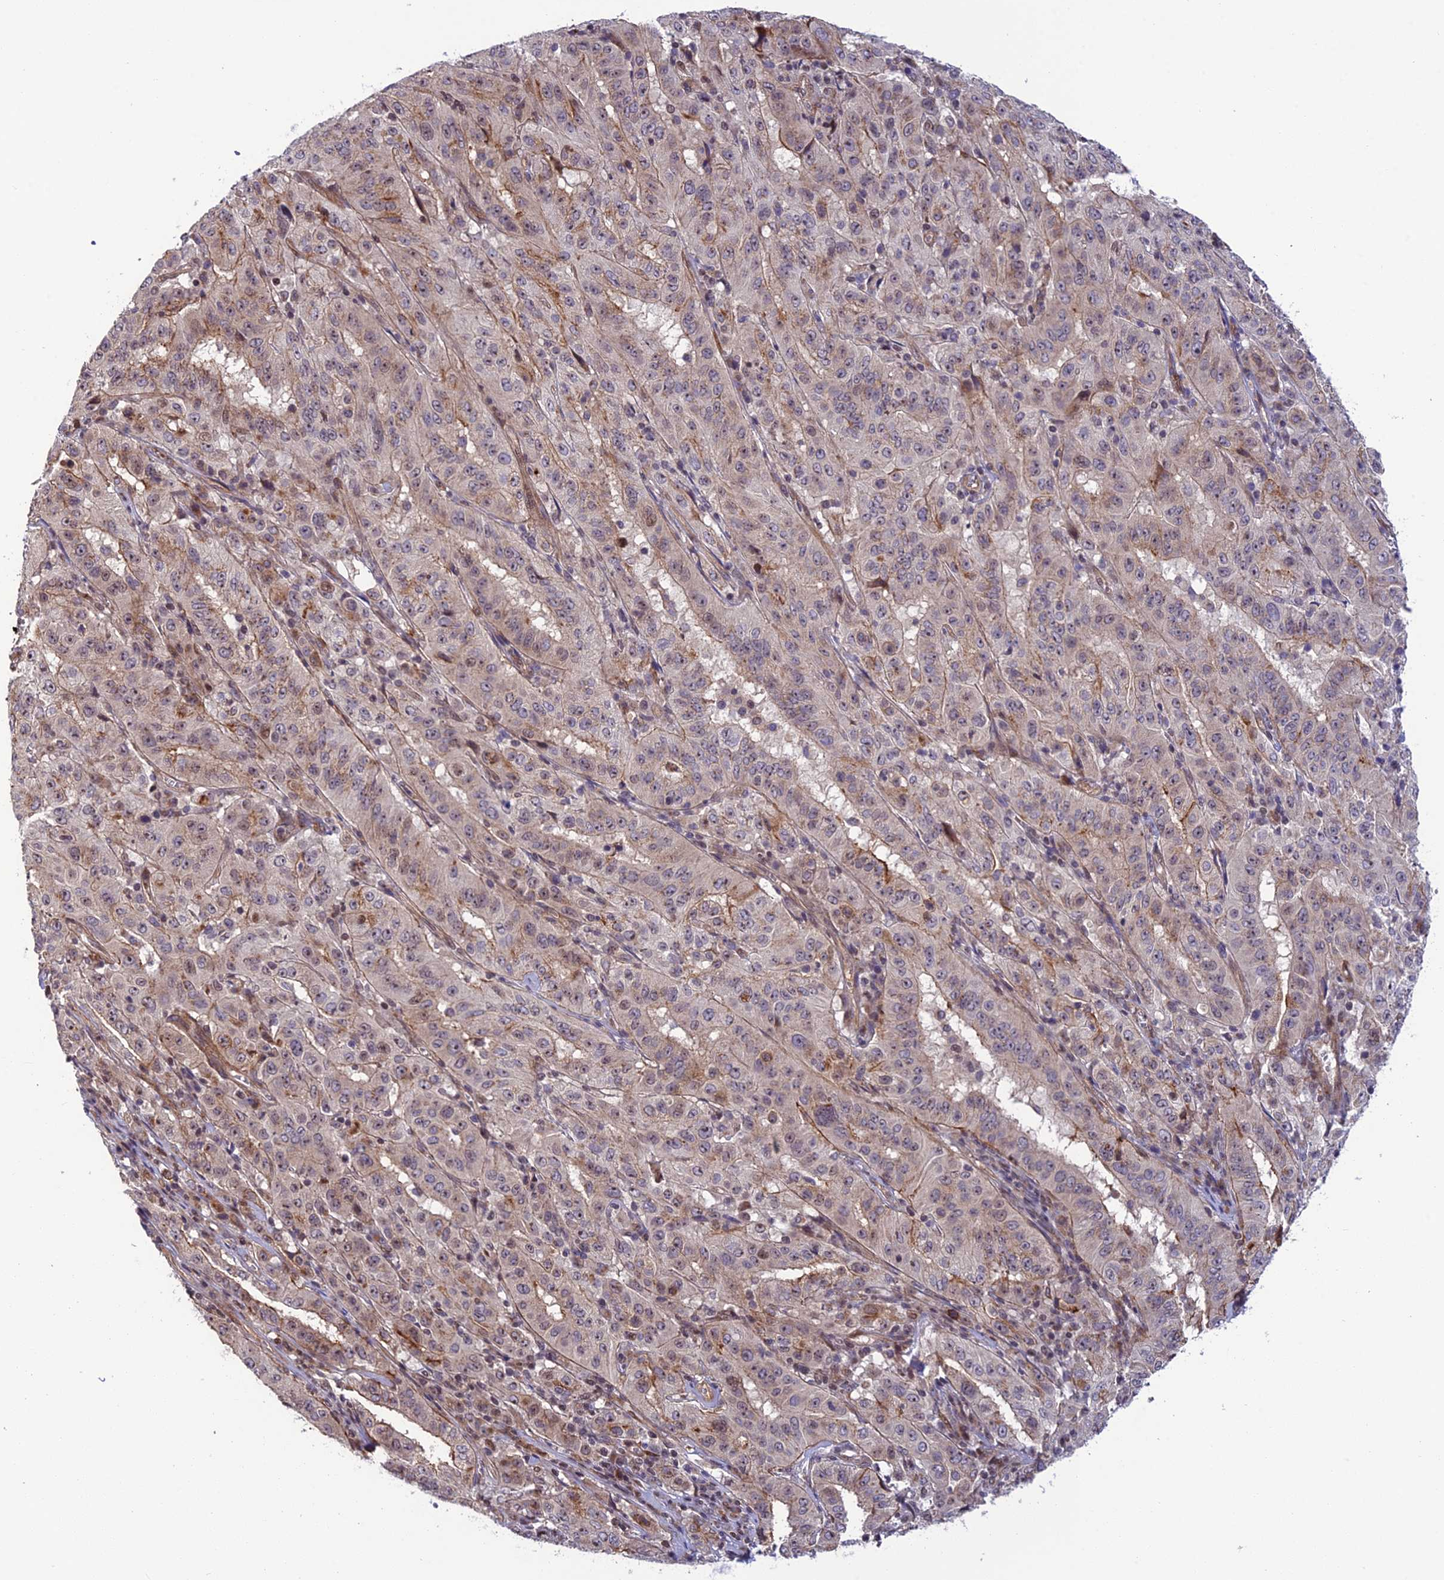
{"staining": {"intensity": "moderate", "quantity": "<25%", "location": "cytoplasmic/membranous"}, "tissue": "pancreatic cancer", "cell_type": "Tumor cells", "image_type": "cancer", "snomed": [{"axis": "morphology", "description": "Adenocarcinoma, NOS"}, {"axis": "topography", "description": "Pancreas"}], "caption": "Human pancreatic cancer stained for a protein (brown) demonstrates moderate cytoplasmic/membranous positive staining in approximately <25% of tumor cells.", "gene": "SMIM7", "patient": {"sex": "male", "age": 63}}